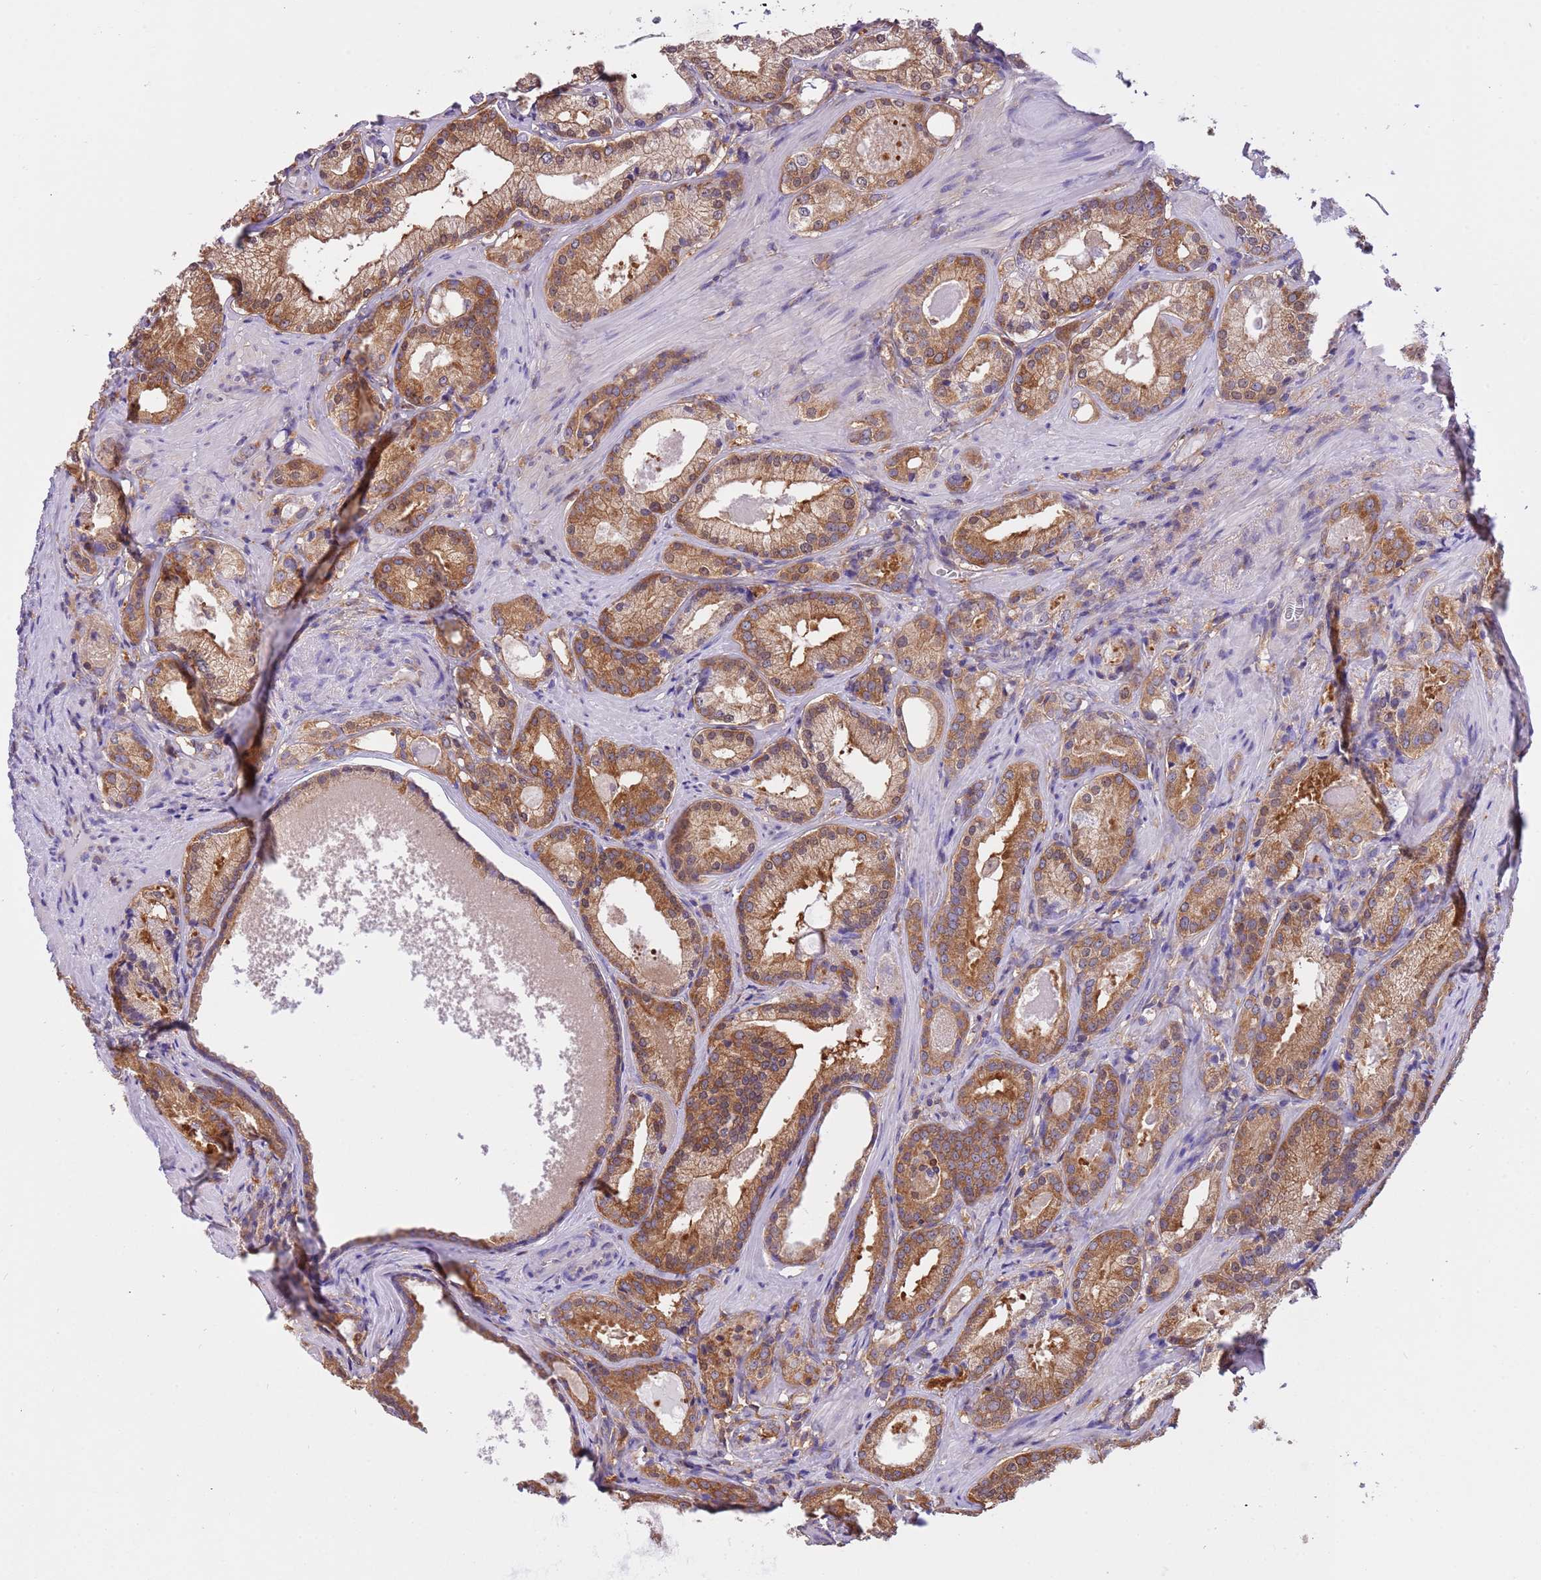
{"staining": {"intensity": "moderate", "quantity": ">75%", "location": "cytoplasmic/membranous"}, "tissue": "prostate cancer", "cell_type": "Tumor cells", "image_type": "cancer", "snomed": [{"axis": "morphology", "description": "Adenocarcinoma, Low grade"}, {"axis": "topography", "description": "Prostate"}], "caption": "Approximately >75% of tumor cells in human prostate adenocarcinoma (low-grade) reveal moderate cytoplasmic/membranous protein staining as visualized by brown immunohistochemical staining.", "gene": "STIP1", "patient": {"sex": "male", "age": 57}}